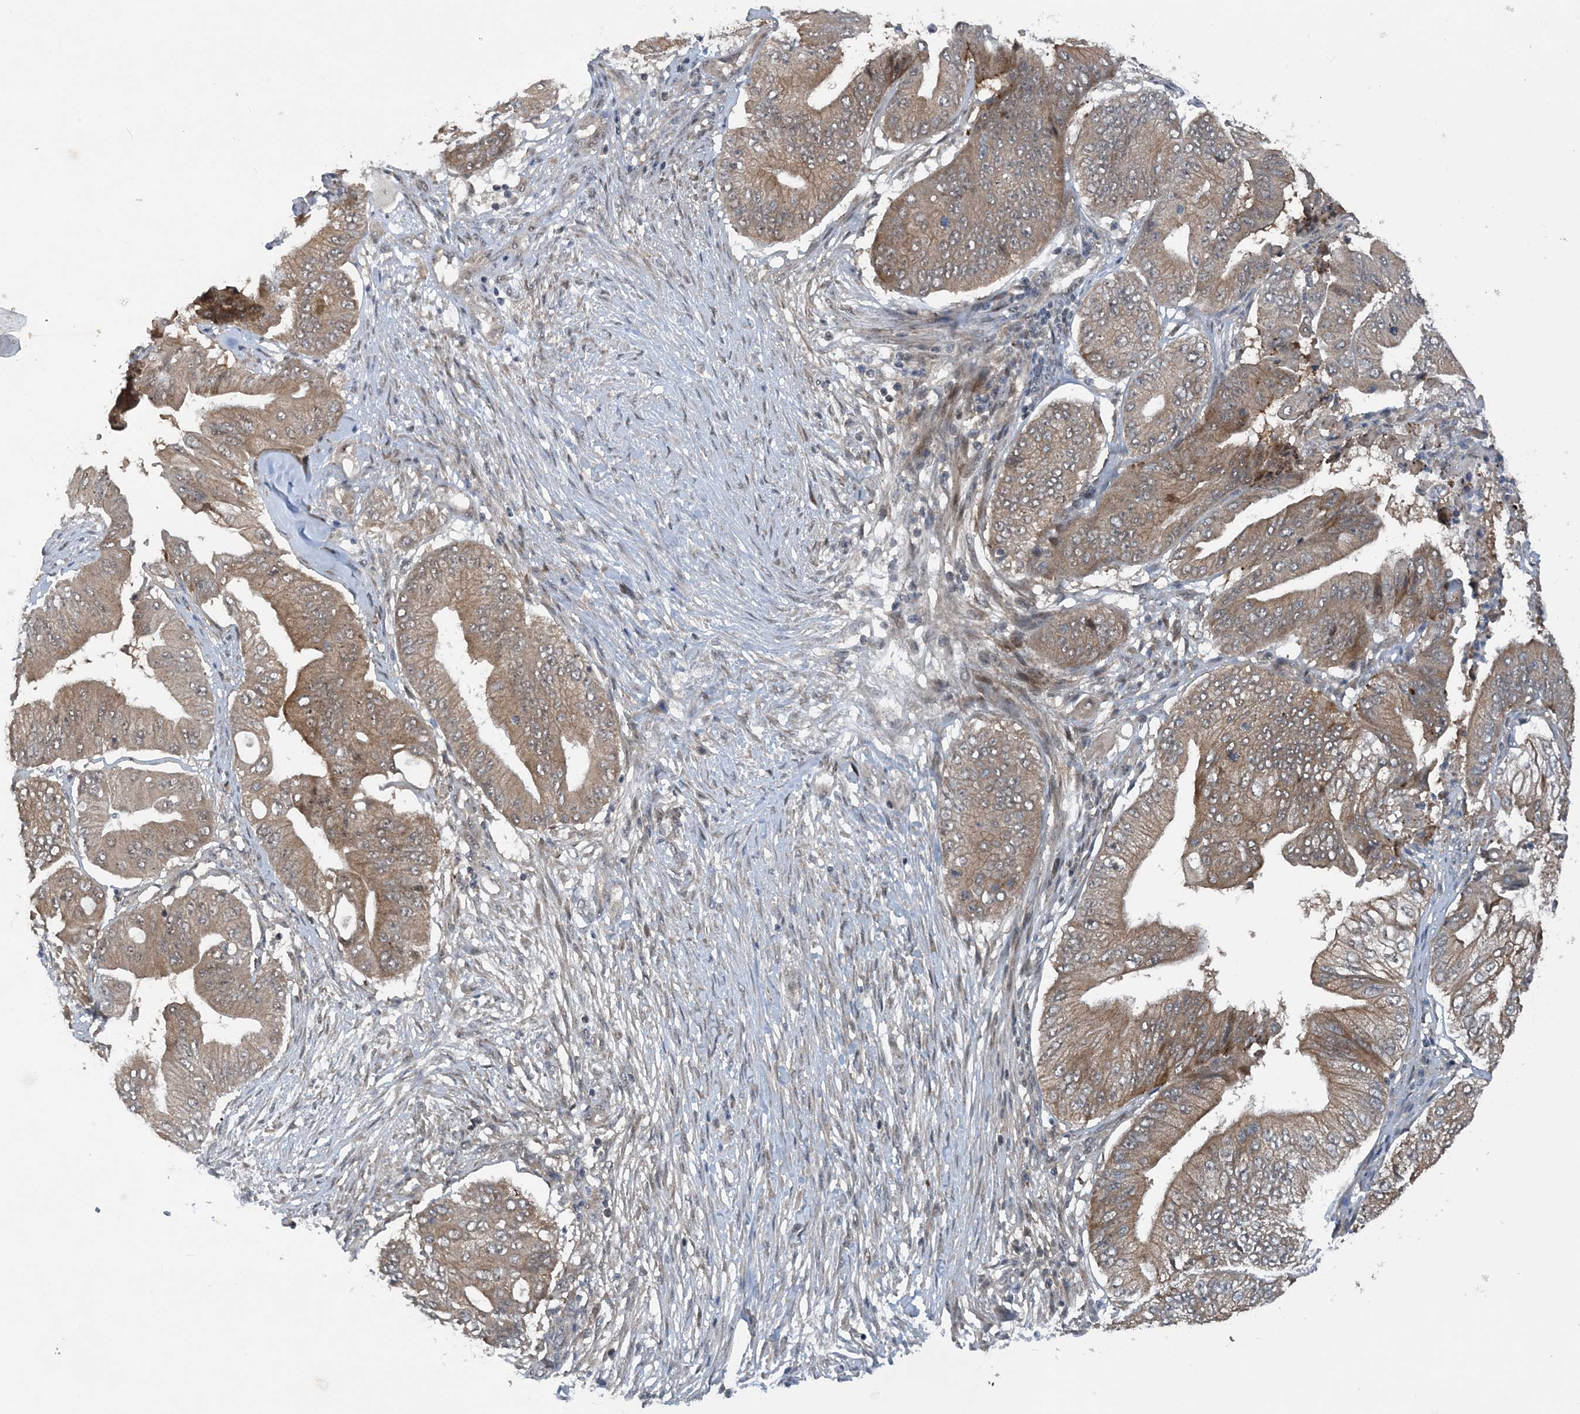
{"staining": {"intensity": "moderate", "quantity": "25%-75%", "location": "cytoplasmic/membranous"}, "tissue": "pancreatic cancer", "cell_type": "Tumor cells", "image_type": "cancer", "snomed": [{"axis": "morphology", "description": "Adenocarcinoma, NOS"}, {"axis": "topography", "description": "Pancreas"}], "caption": "Adenocarcinoma (pancreatic) tissue reveals moderate cytoplasmic/membranous expression in about 25%-75% of tumor cells, visualized by immunohistochemistry. (Stains: DAB in brown, nuclei in blue, Microscopy: brightfield microscopy at high magnification).", "gene": "HEMK1", "patient": {"sex": "female", "age": 77}}